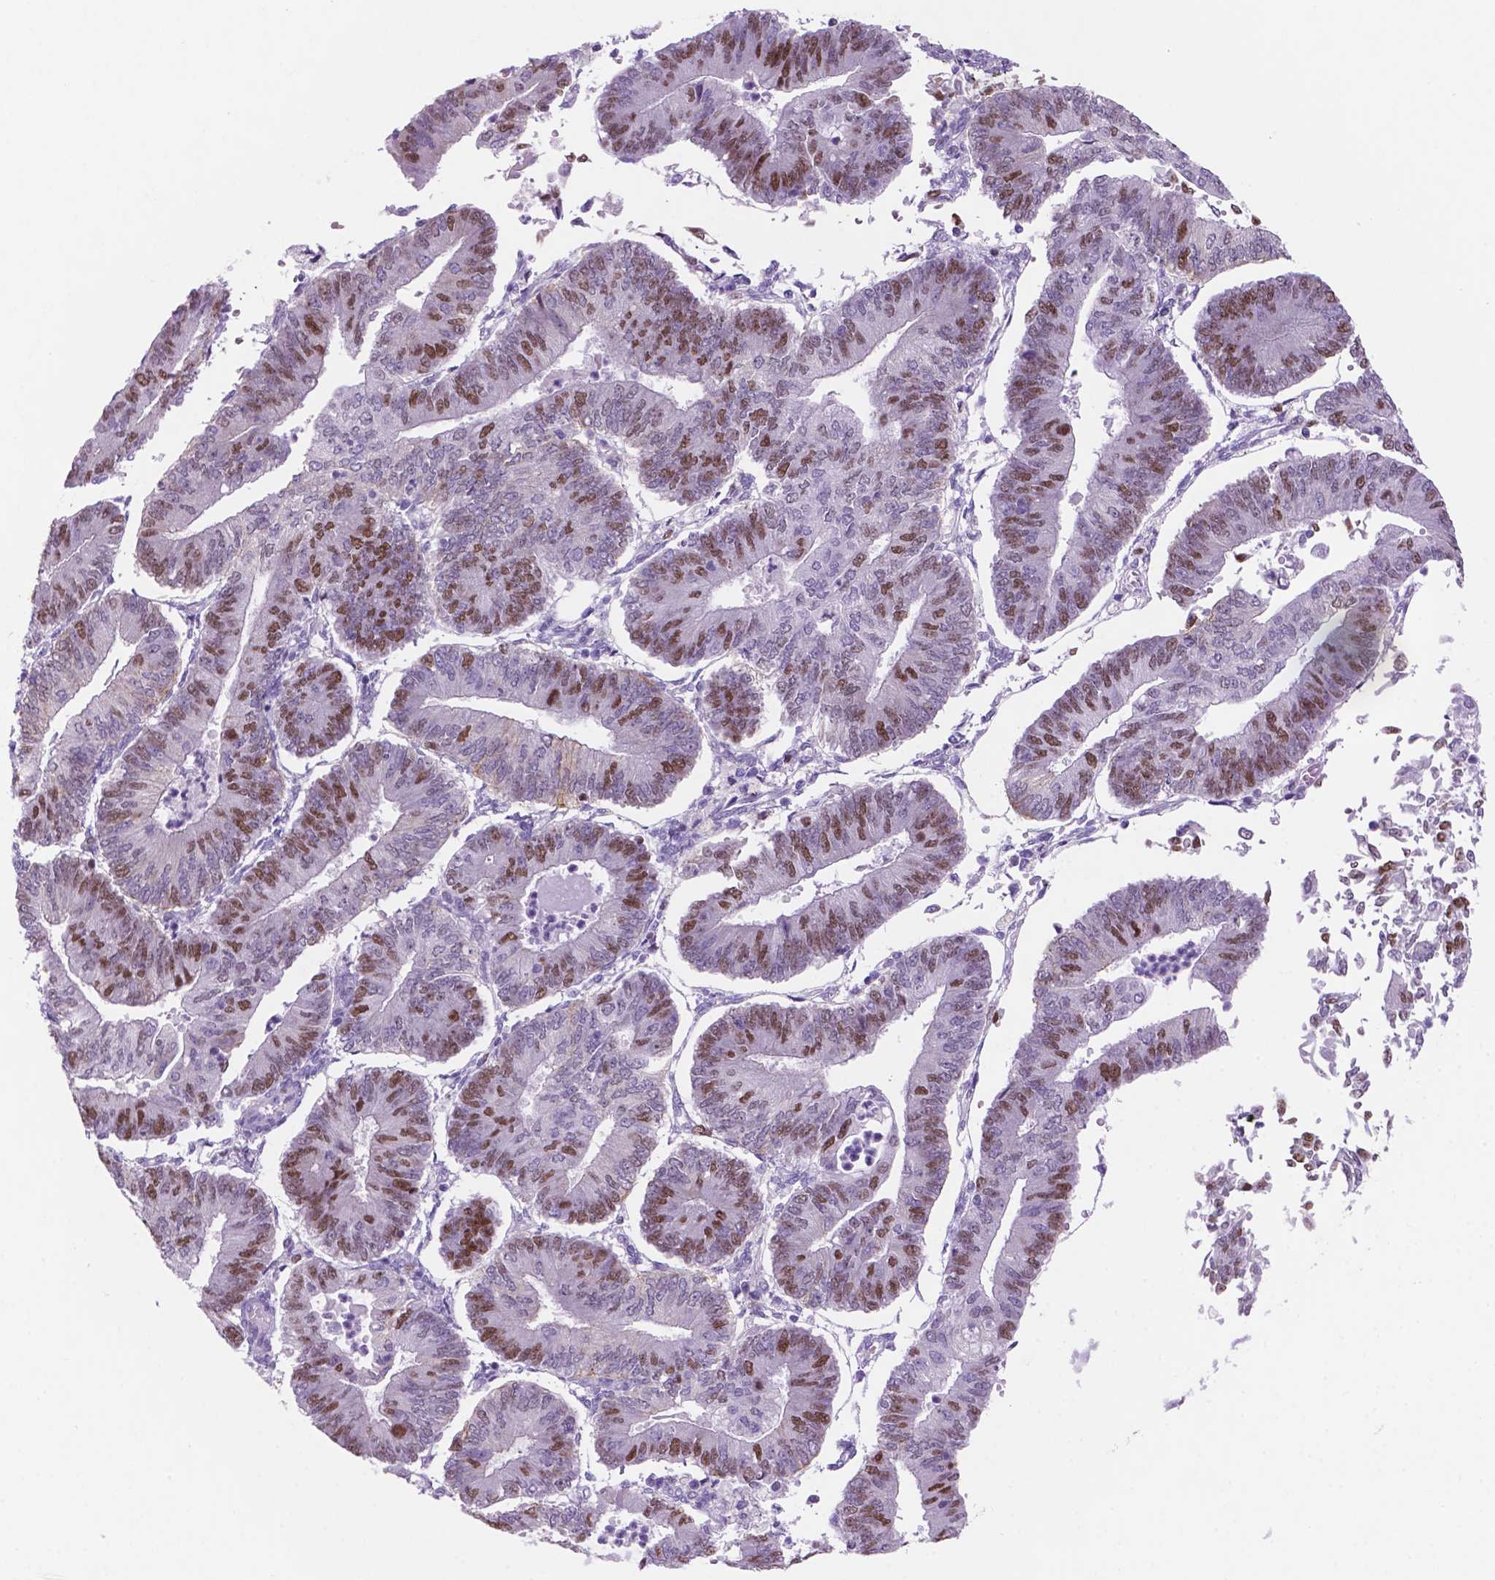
{"staining": {"intensity": "moderate", "quantity": "25%-75%", "location": "nuclear"}, "tissue": "endometrial cancer", "cell_type": "Tumor cells", "image_type": "cancer", "snomed": [{"axis": "morphology", "description": "Adenocarcinoma, NOS"}, {"axis": "topography", "description": "Endometrium"}], "caption": "Adenocarcinoma (endometrial) stained with a protein marker displays moderate staining in tumor cells.", "gene": "NCAPH2", "patient": {"sex": "female", "age": 65}}